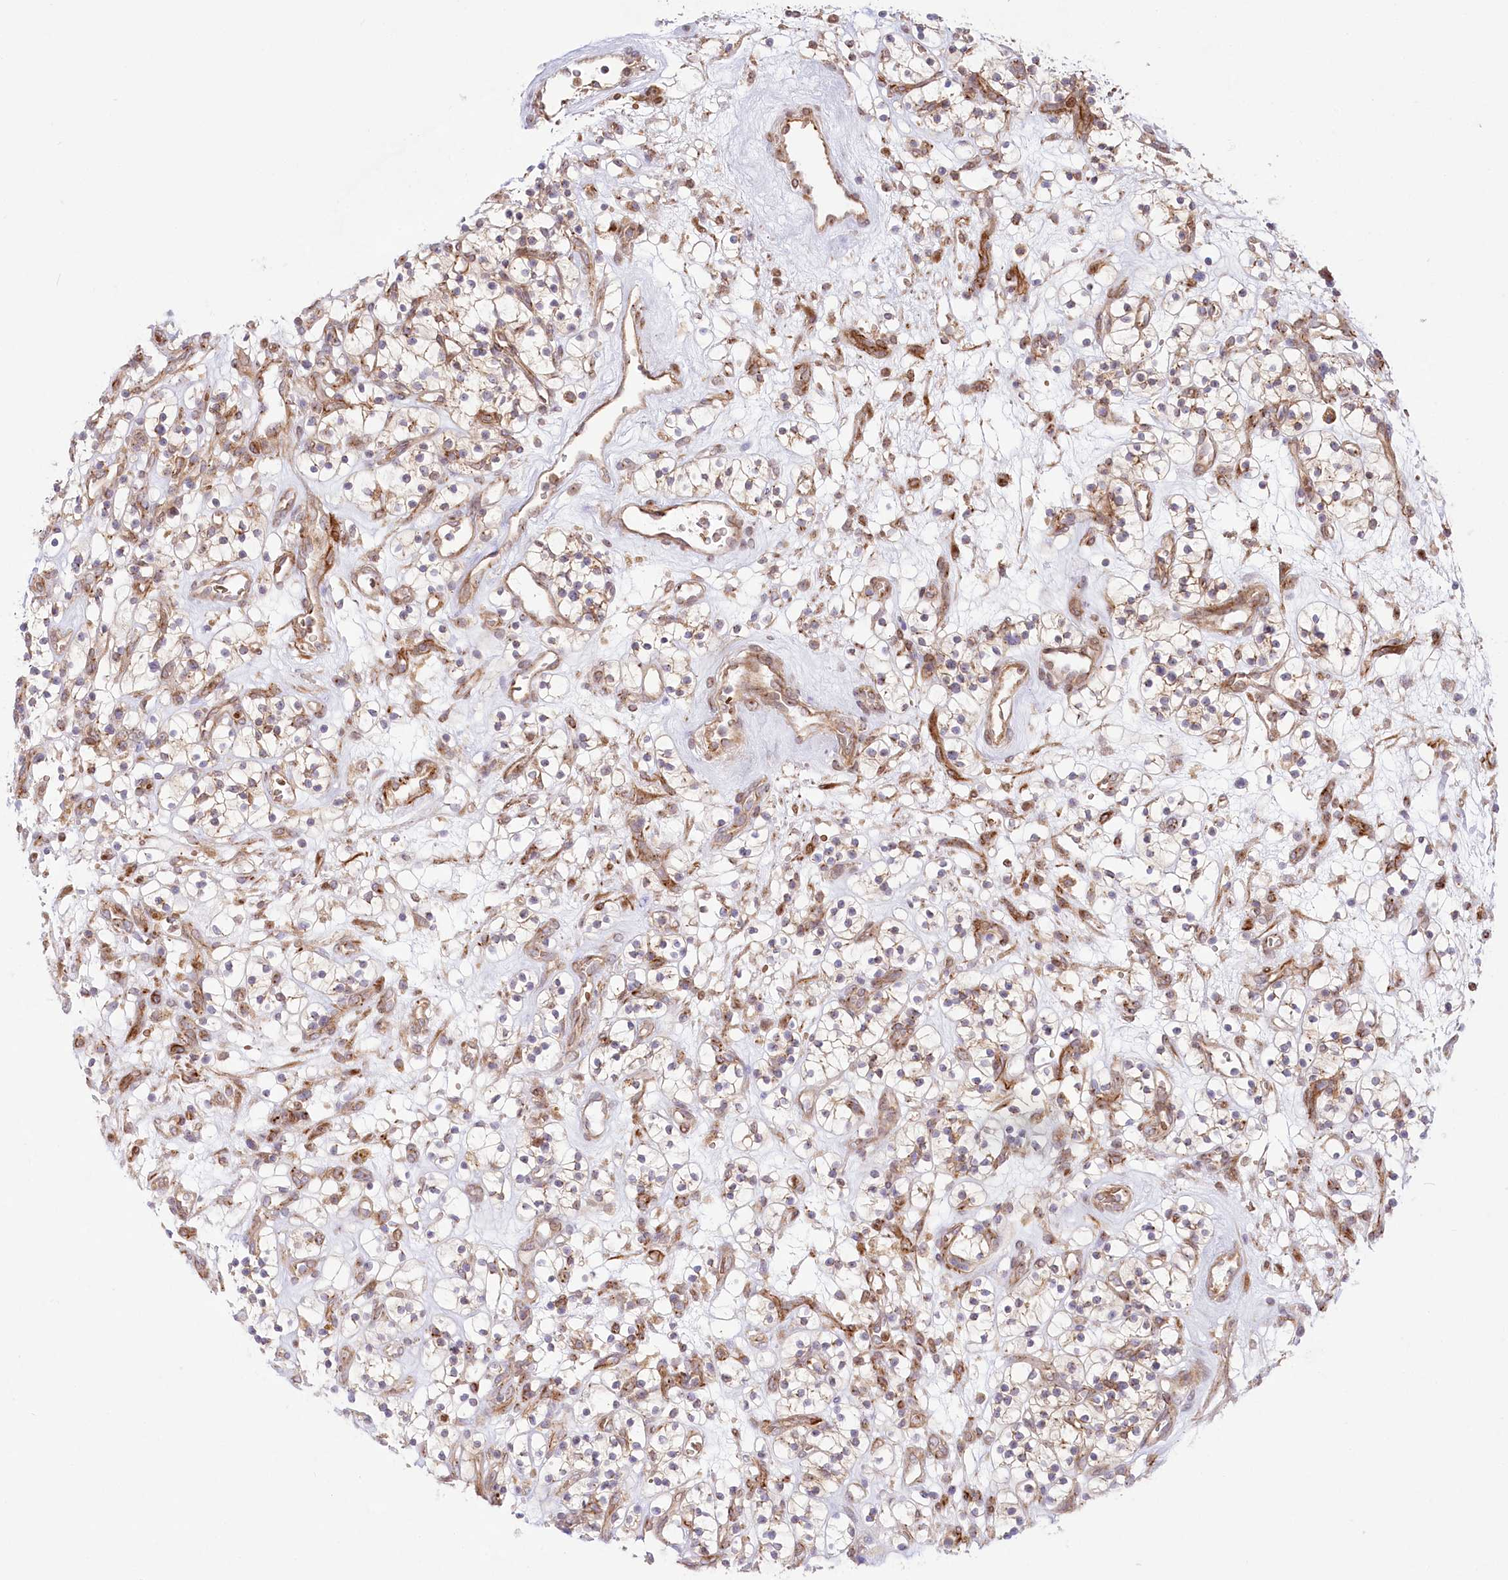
{"staining": {"intensity": "negative", "quantity": "none", "location": "none"}, "tissue": "renal cancer", "cell_type": "Tumor cells", "image_type": "cancer", "snomed": [{"axis": "morphology", "description": "Adenocarcinoma, NOS"}, {"axis": "topography", "description": "Kidney"}], "caption": "This is an IHC image of adenocarcinoma (renal). There is no expression in tumor cells.", "gene": "COMMD3", "patient": {"sex": "female", "age": 57}}